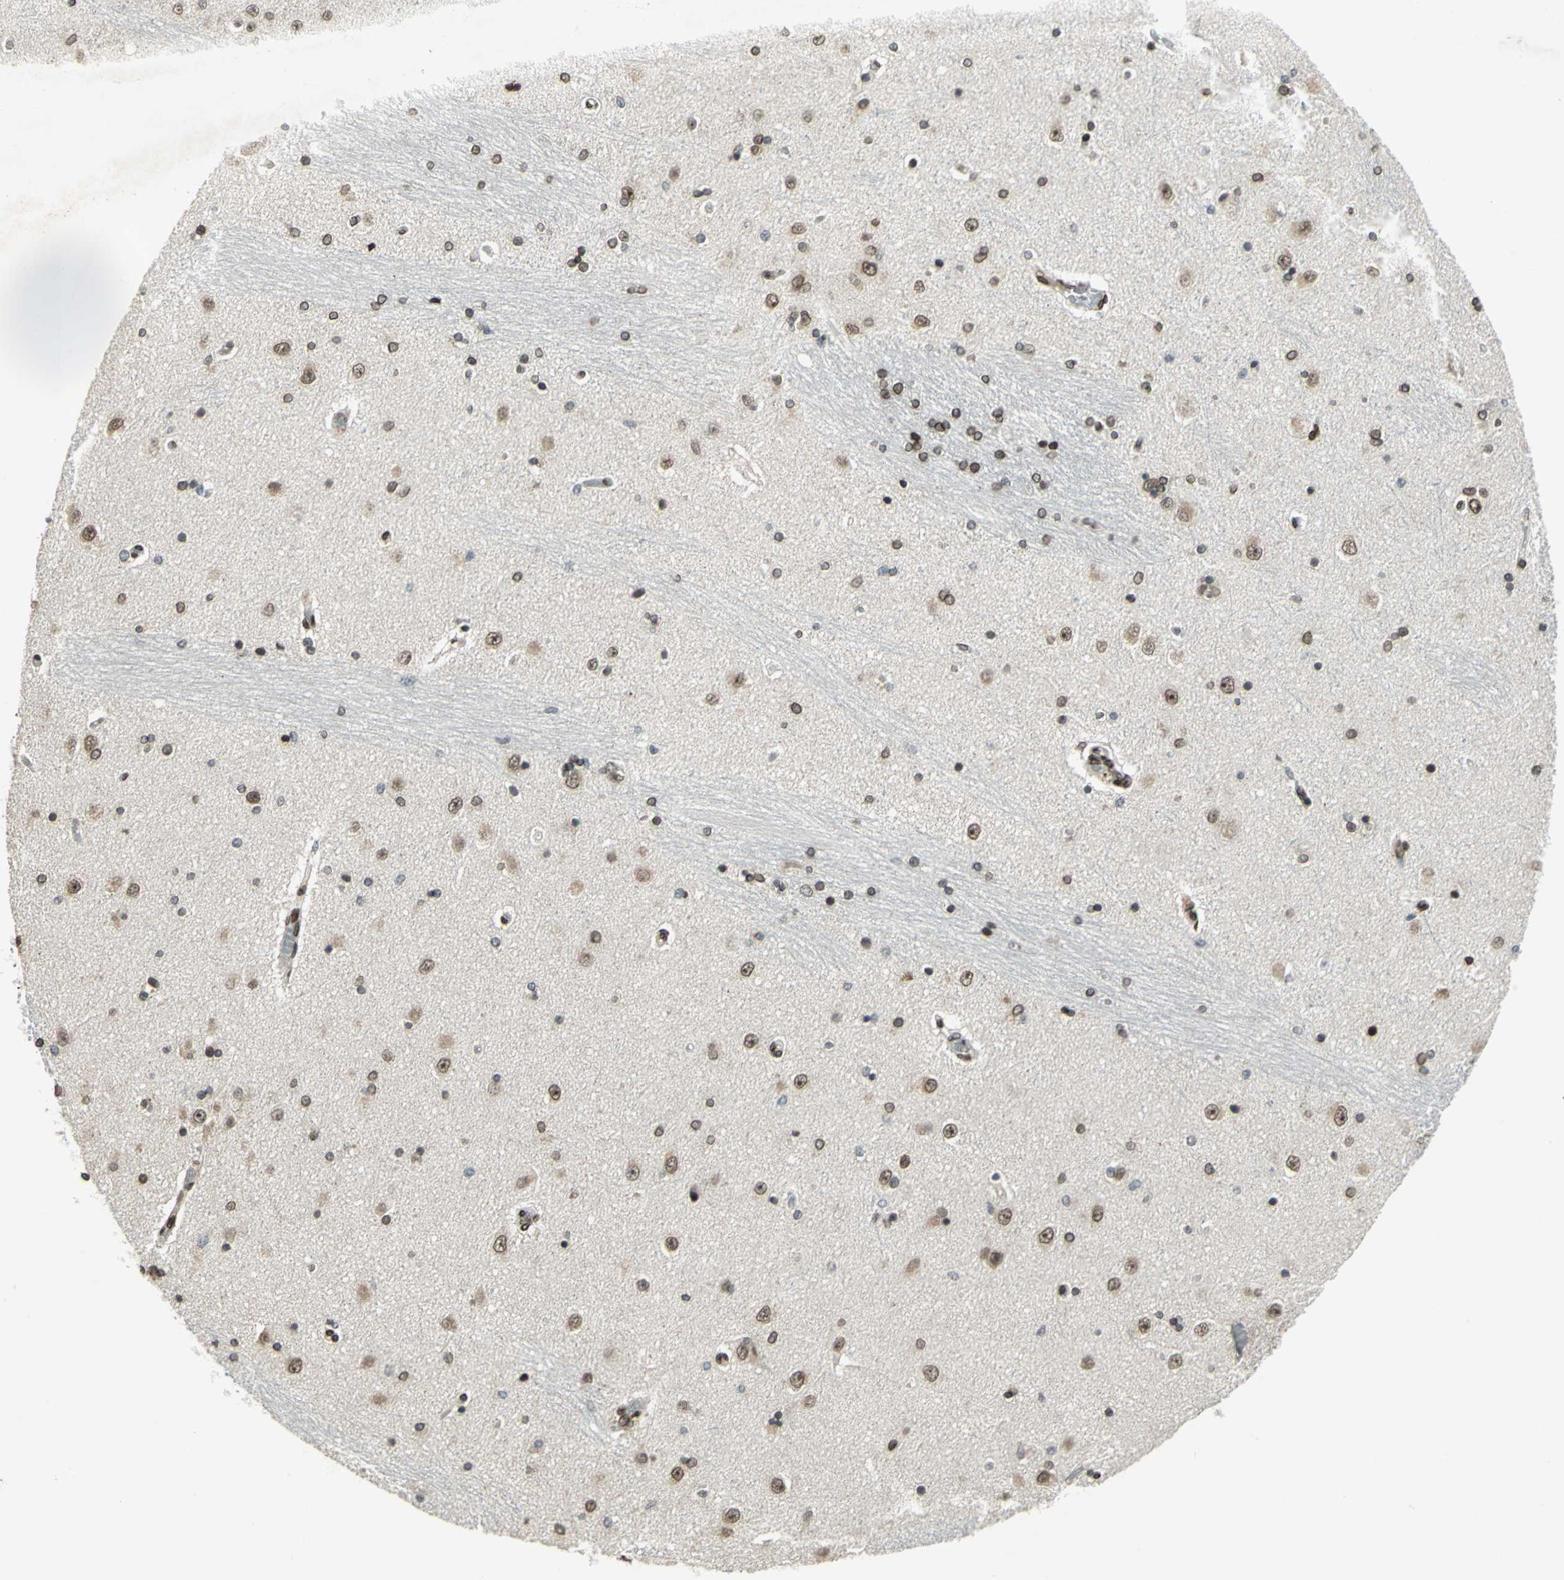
{"staining": {"intensity": "strong", "quantity": ">75%", "location": "nuclear"}, "tissue": "hippocampus", "cell_type": "Glial cells", "image_type": "normal", "snomed": [{"axis": "morphology", "description": "Normal tissue, NOS"}, {"axis": "topography", "description": "Hippocampus"}], "caption": "High-magnification brightfield microscopy of normal hippocampus stained with DAB (3,3'-diaminobenzidine) (brown) and counterstained with hematoxylin (blue). glial cells exhibit strong nuclear expression is seen in about>75% of cells. (IHC, brightfield microscopy, high magnification).", "gene": "ISY1", "patient": {"sex": "female", "age": 54}}